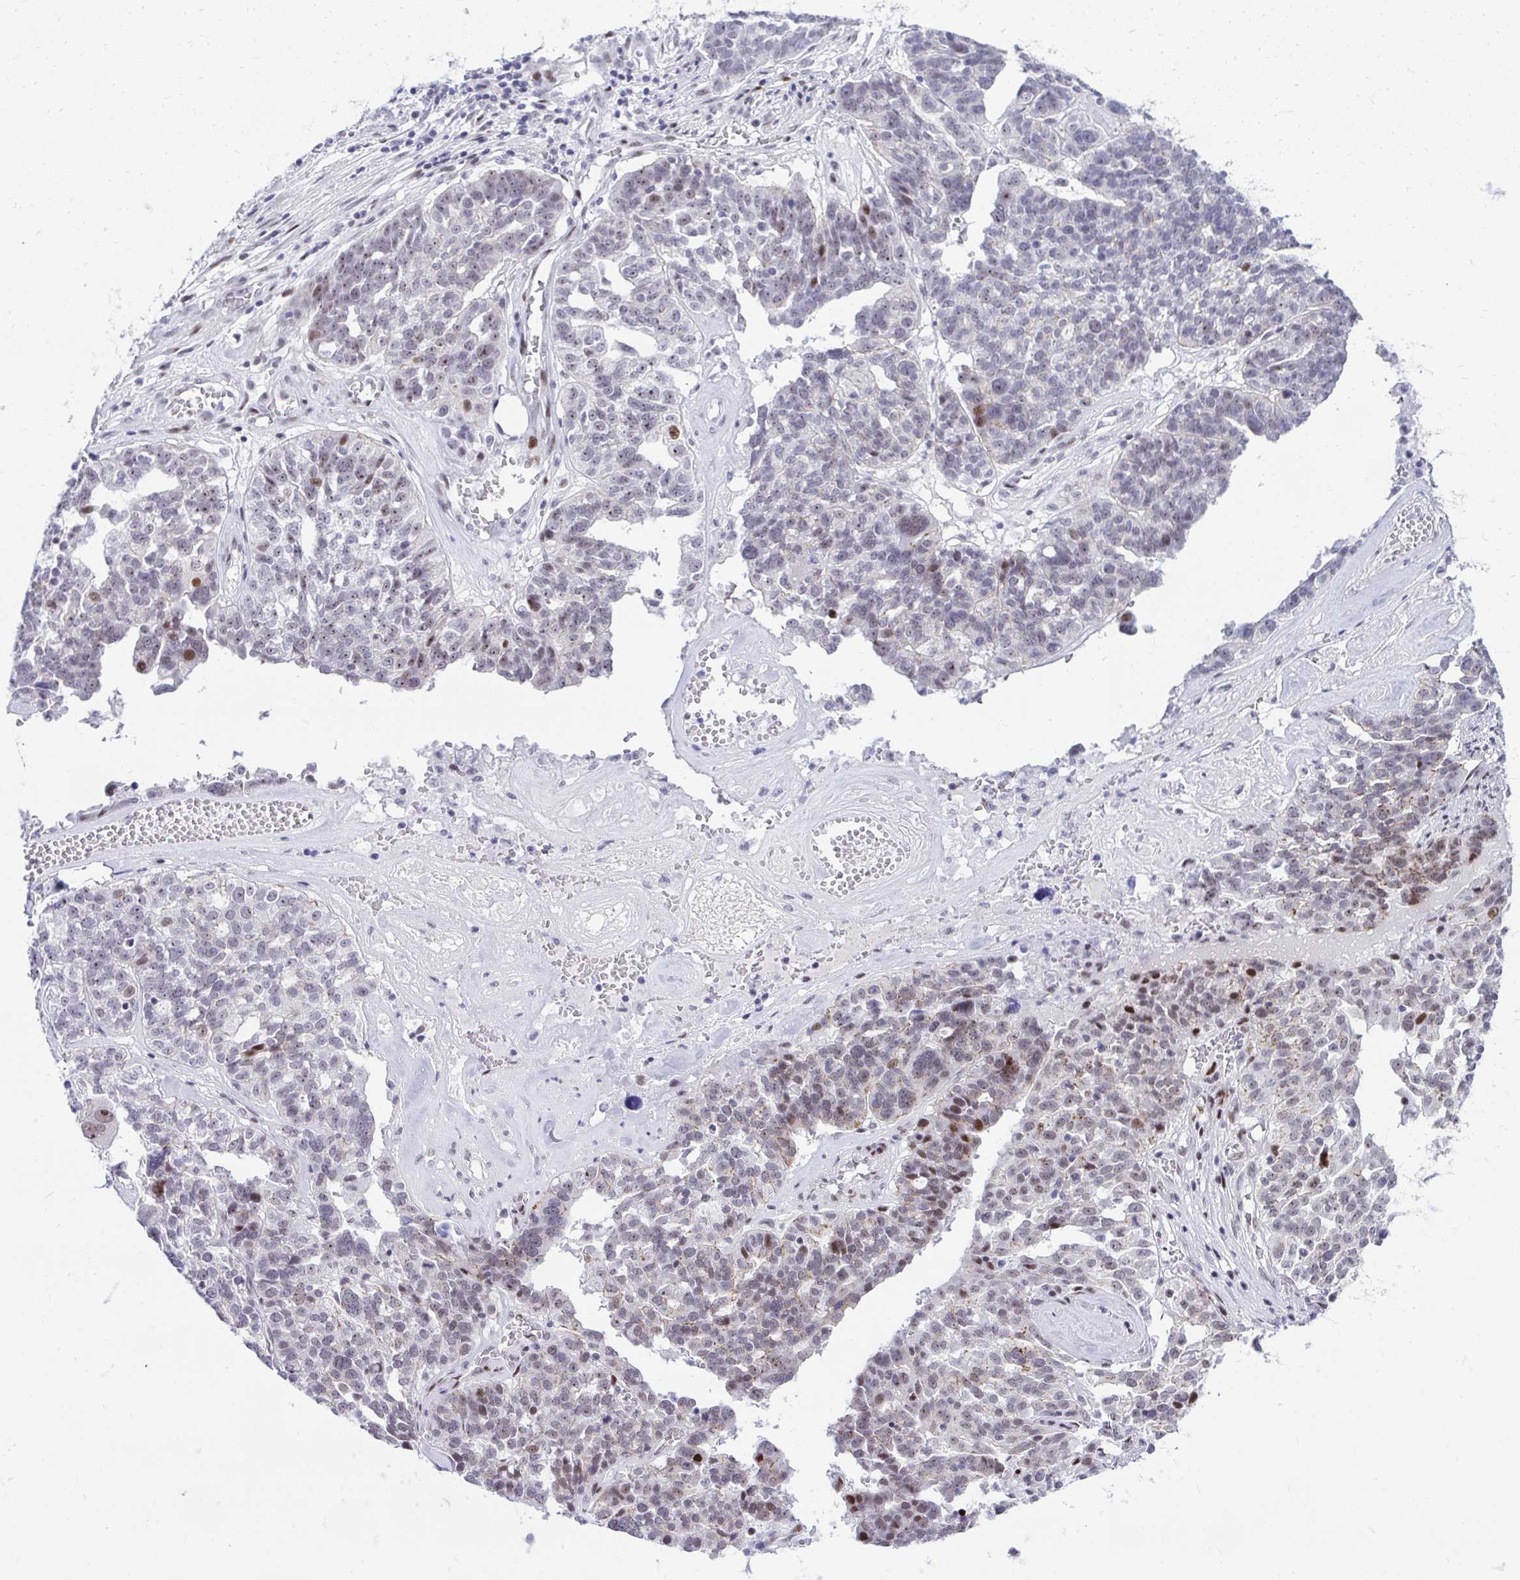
{"staining": {"intensity": "moderate", "quantity": "<25%", "location": "nuclear"}, "tissue": "ovarian cancer", "cell_type": "Tumor cells", "image_type": "cancer", "snomed": [{"axis": "morphology", "description": "Cystadenocarcinoma, serous, NOS"}, {"axis": "topography", "description": "Ovary"}], "caption": "The micrograph shows staining of ovarian serous cystadenocarcinoma, revealing moderate nuclear protein expression (brown color) within tumor cells. (Brightfield microscopy of DAB IHC at high magnification).", "gene": "GLDN", "patient": {"sex": "female", "age": 59}}